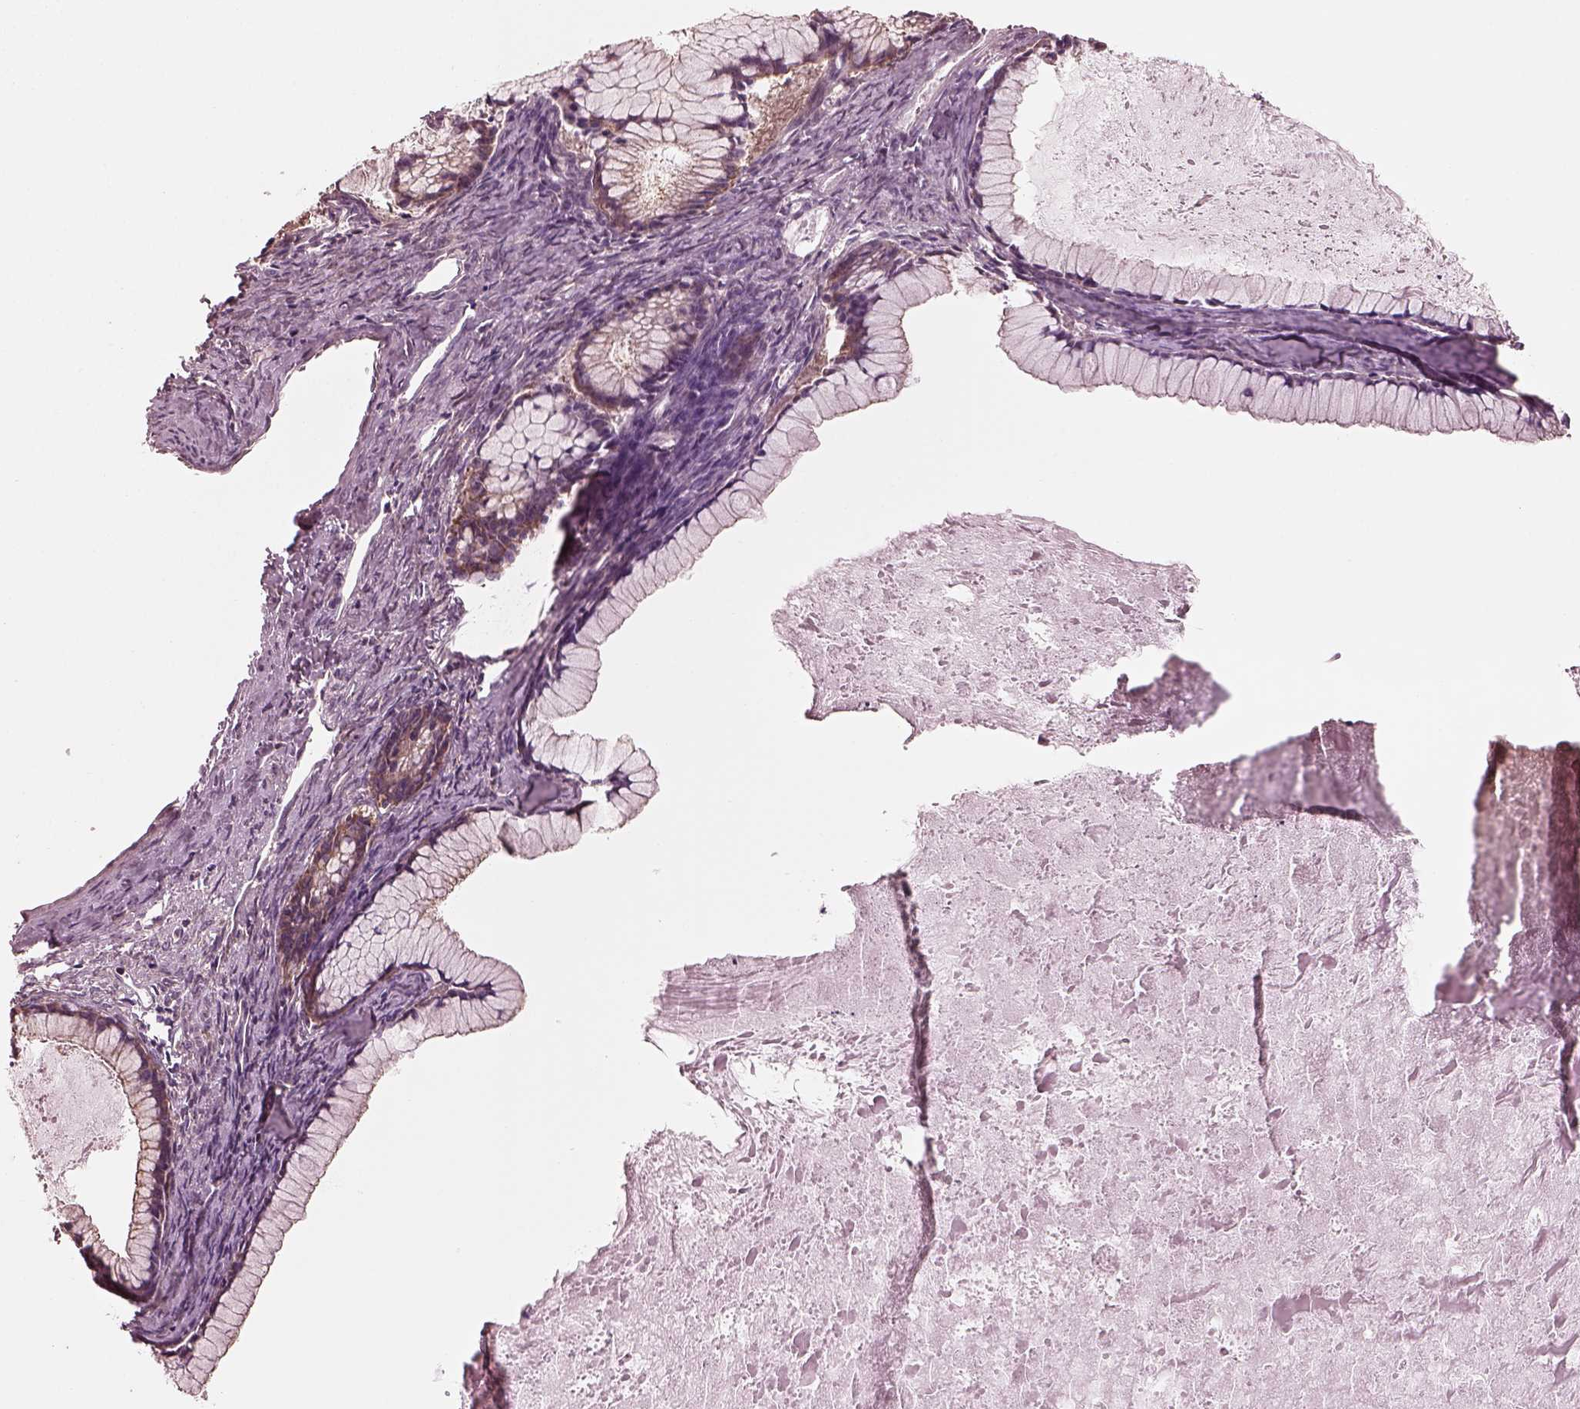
{"staining": {"intensity": "moderate", "quantity": ">75%", "location": "cytoplasmic/membranous"}, "tissue": "ovarian cancer", "cell_type": "Tumor cells", "image_type": "cancer", "snomed": [{"axis": "morphology", "description": "Cystadenocarcinoma, mucinous, NOS"}, {"axis": "topography", "description": "Ovary"}], "caption": "Immunohistochemical staining of human mucinous cystadenocarcinoma (ovarian) exhibits moderate cytoplasmic/membranous protein positivity in about >75% of tumor cells.", "gene": "STK33", "patient": {"sex": "female", "age": 41}}